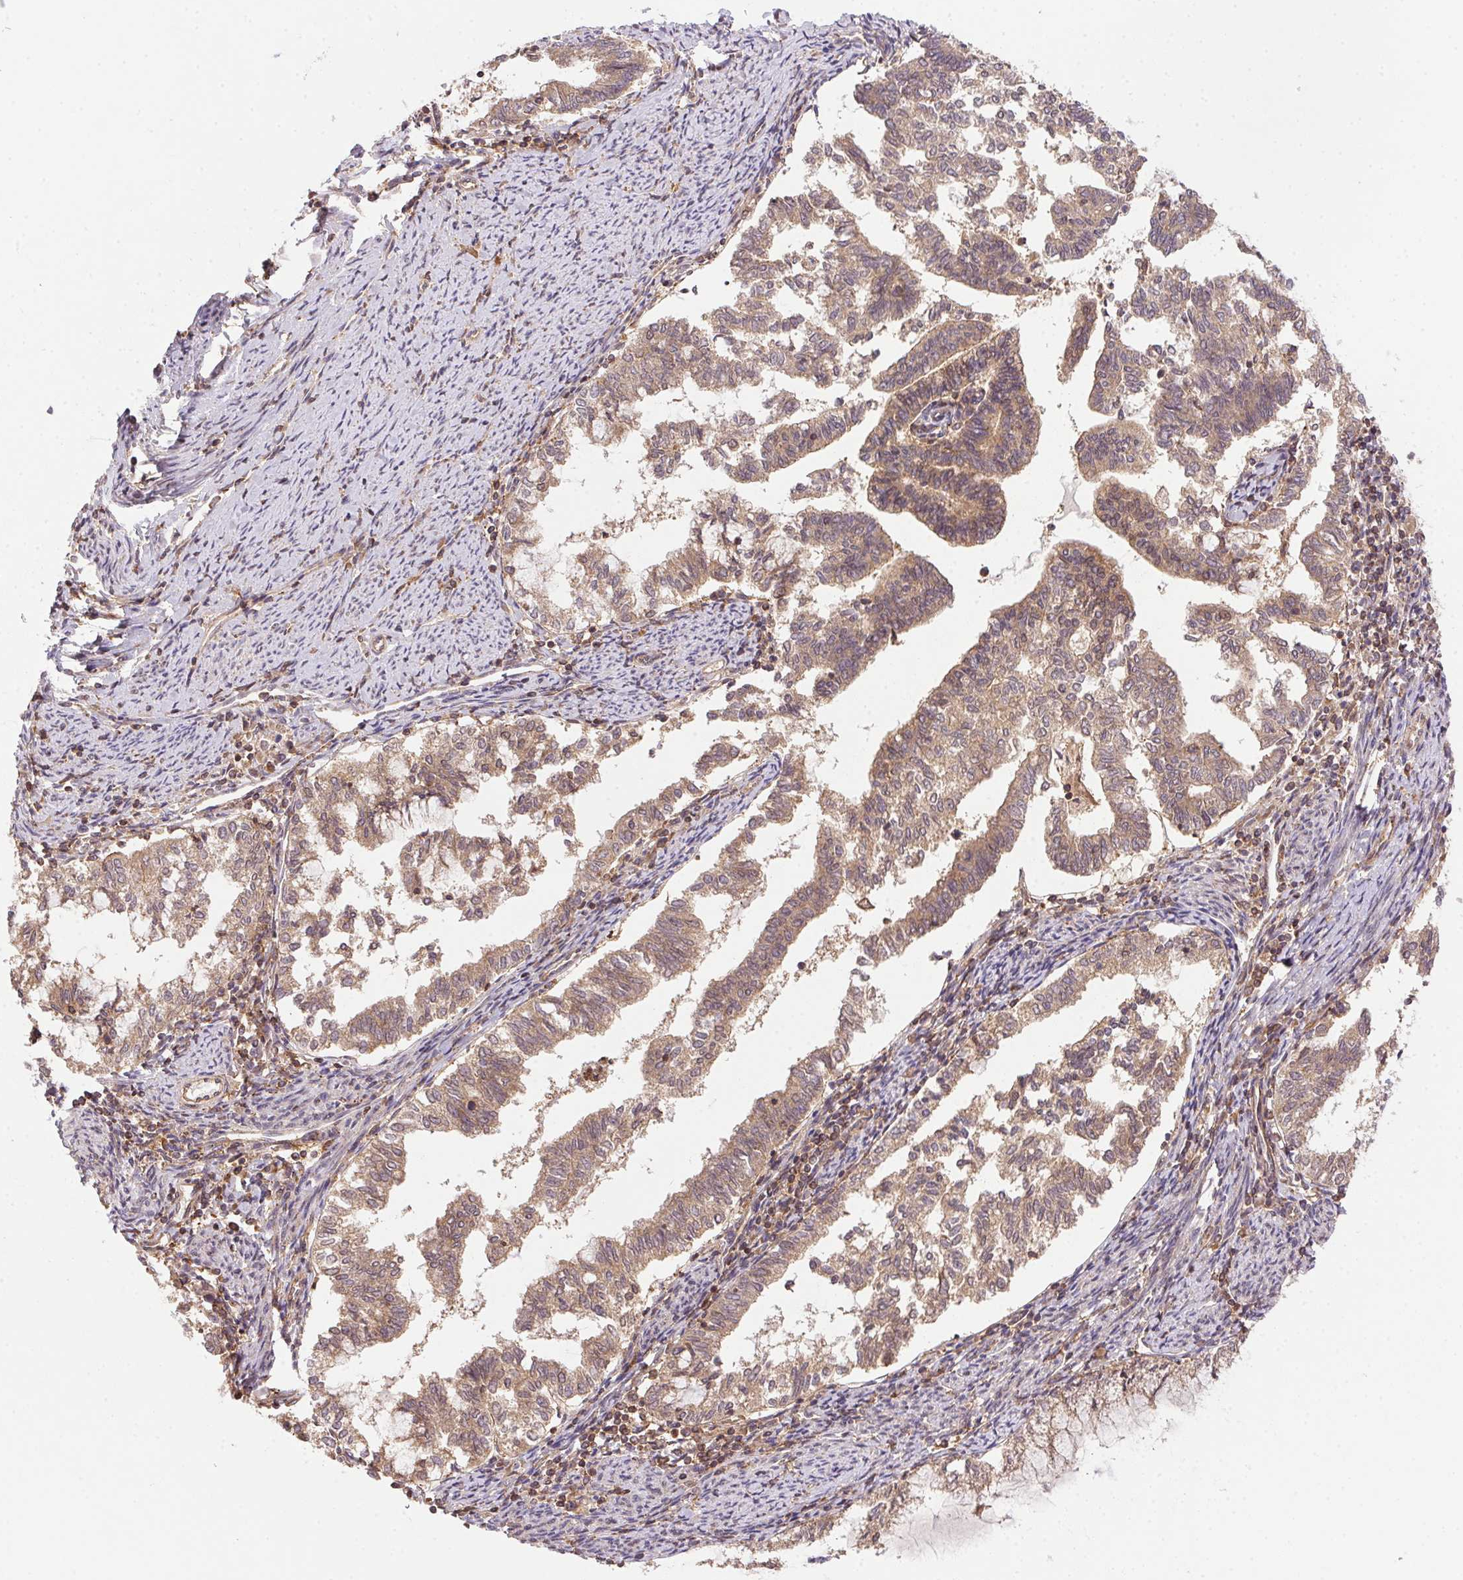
{"staining": {"intensity": "weak", "quantity": ">75%", "location": "cytoplasmic/membranous"}, "tissue": "endometrial cancer", "cell_type": "Tumor cells", "image_type": "cancer", "snomed": [{"axis": "morphology", "description": "Adenocarcinoma, NOS"}, {"axis": "topography", "description": "Endometrium"}], "caption": "About >75% of tumor cells in human endometrial cancer (adenocarcinoma) display weak cytoplasmic/membranous protein positivity as visualized by brown immunohistochemical staining.", "gene": "MEX3D", "patient": {"sex": "female", "age": 79}}